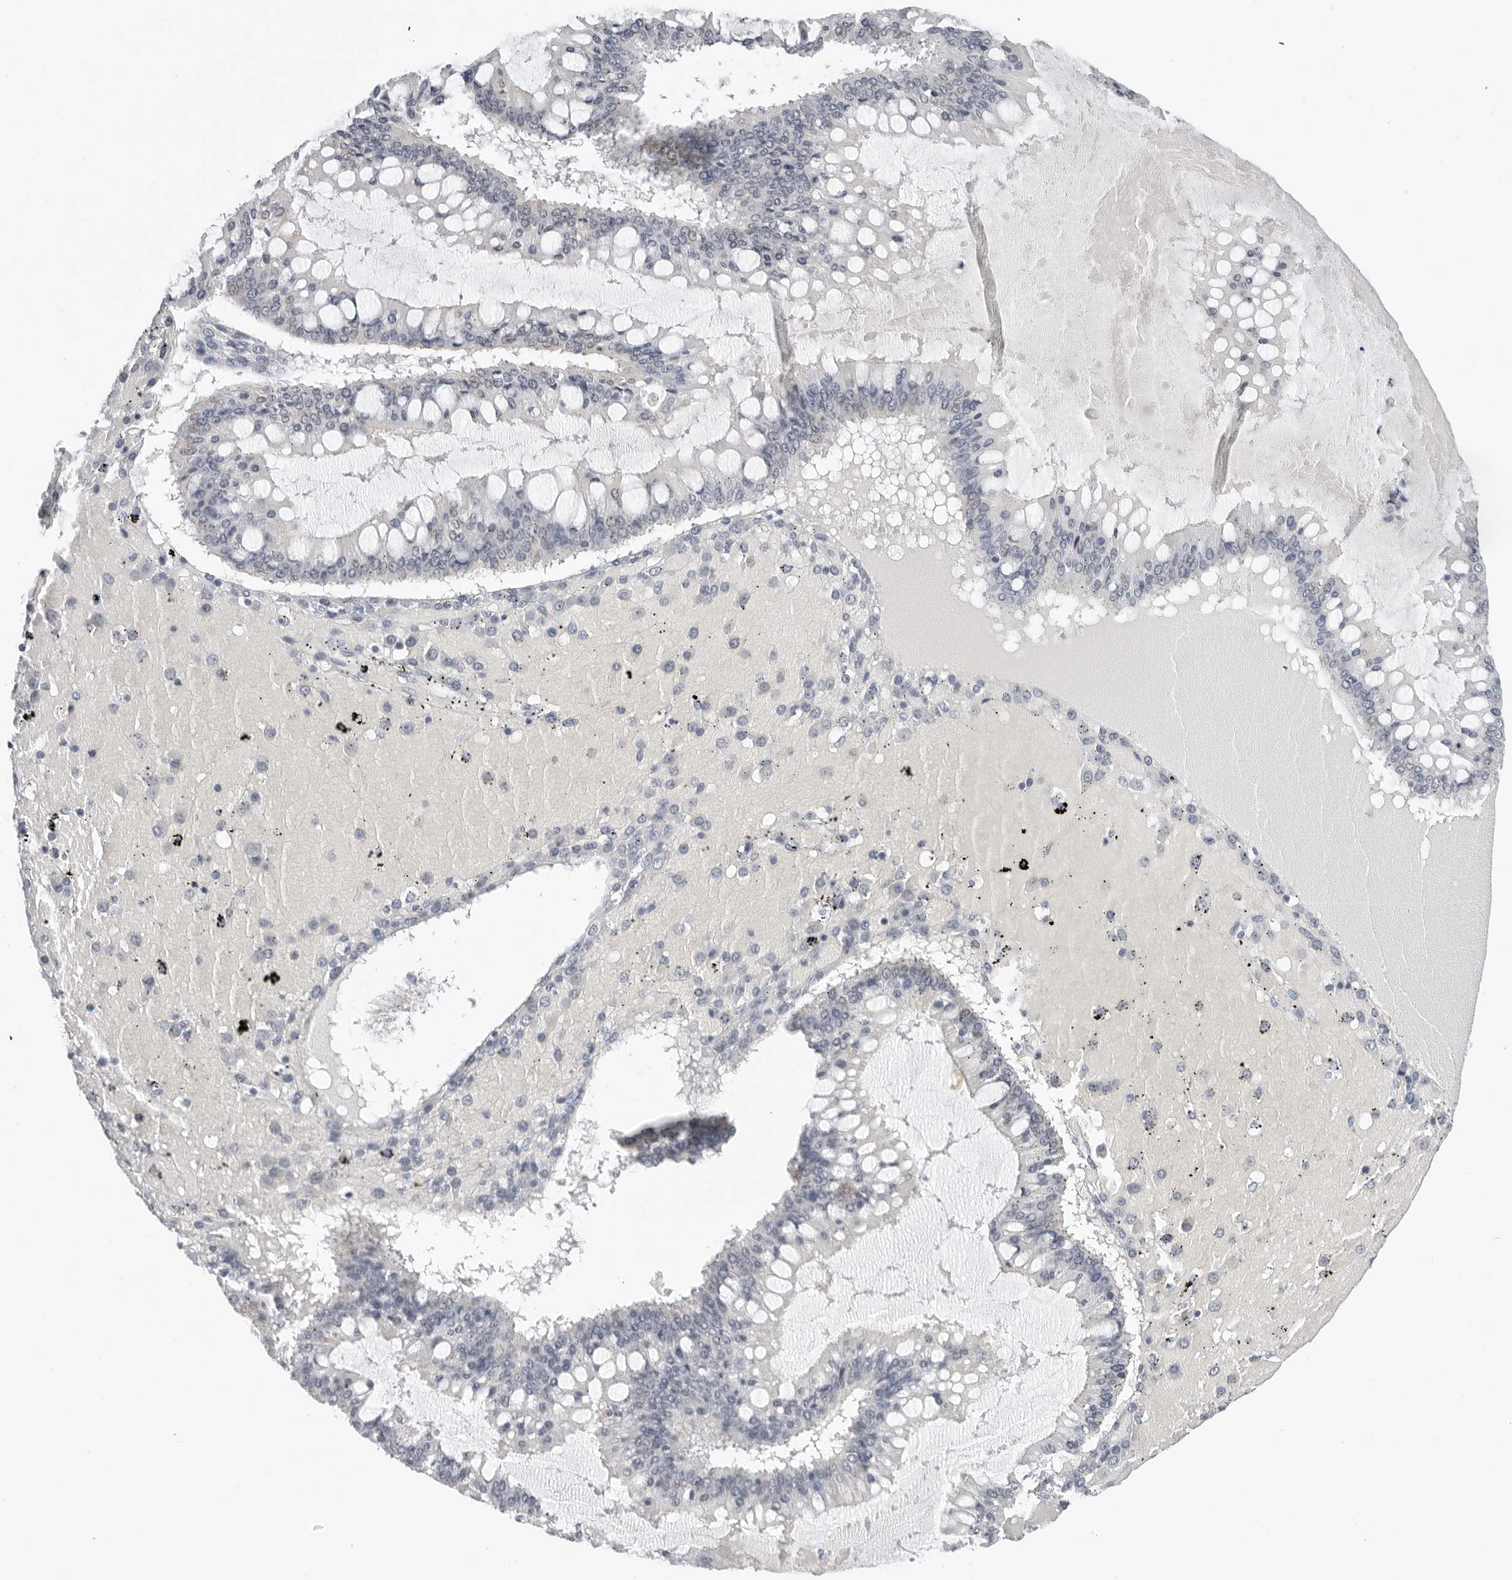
{"staining": {"intensity": "weak", "quantity": "25%-75%", "location": "cytoplasmic/membranous,nuclear"}, "tissue": "ovarian cancer", "cell_type": "Tumor cells", "image_type": "cancer", "snomed": [{"axis": "morphology", "description": "Cystadenocarcinoma, mucinous, NOS"}, {"axis": "topography", "description": "Ovary"}], "caption": "A histopathology image of human ovarian cancer (mucinous cystadenocarcinoma) stained for a protein shows weak cytoplasmic/membranous and nuclear brown staining in tumor cells.", "gene": "FLG2", "patient": {"sex": "female", "age": 73}}